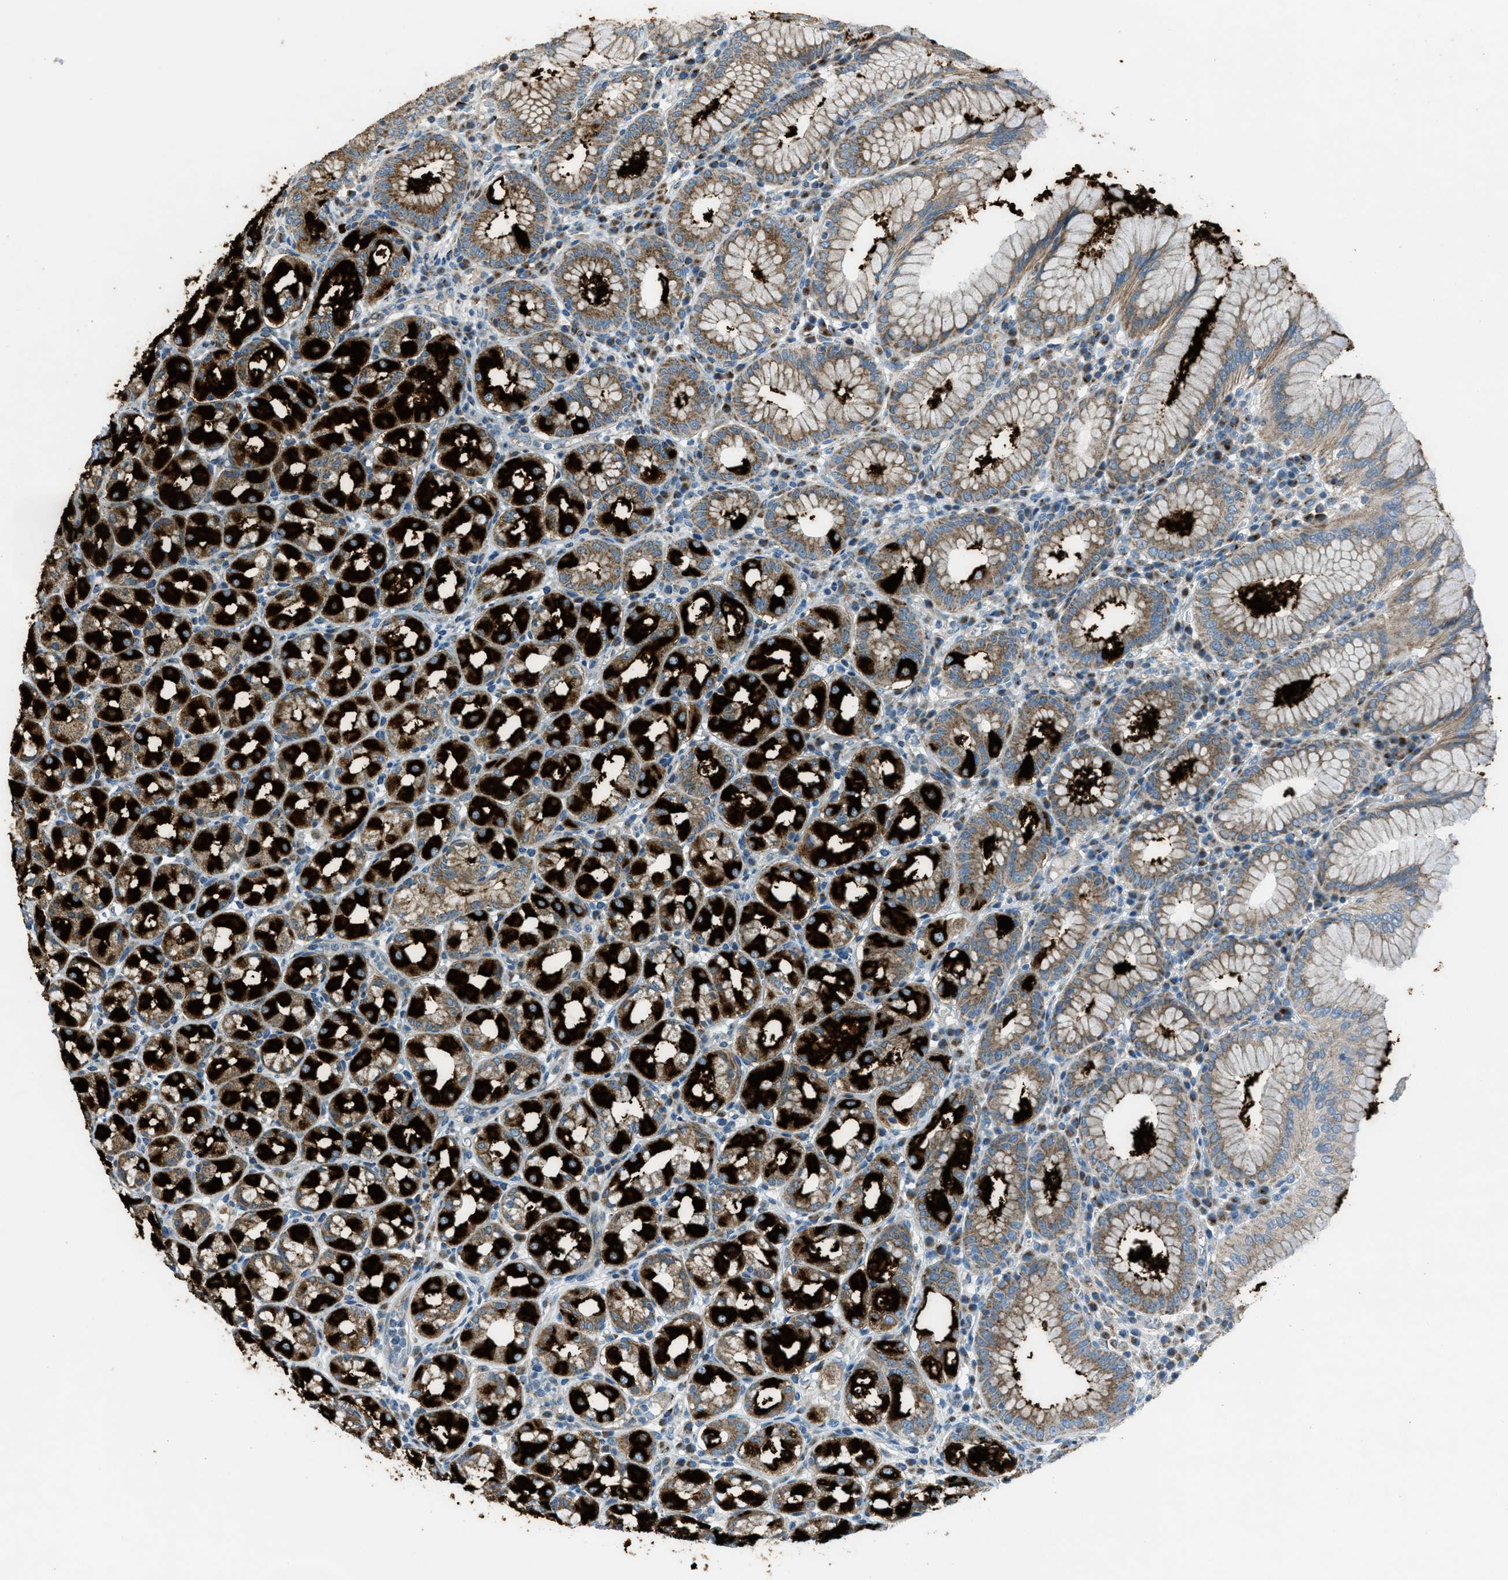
{"staining": {"intensity": "strong", "quantity": ">75%", "location": "cytoplasmic/membranous"}, "tissue": "stomach", "cell_type": "Glandular cells", "image_type": "normal", "snomed": [{"axis": "morphology", "description": "Normal tissue, NOS"}, {"axis": "topography", "description": "Stomach"}, {"axis": "topography", "description": "Stomach, lower"}], "caption": "Stomach stained for a protein (brown) shows strong cytoplasmic/membranous positive staining in approximately >75% of glandular cells.", "gene": "BCKDK", "patient": {"sex": "female", "age": 56}}